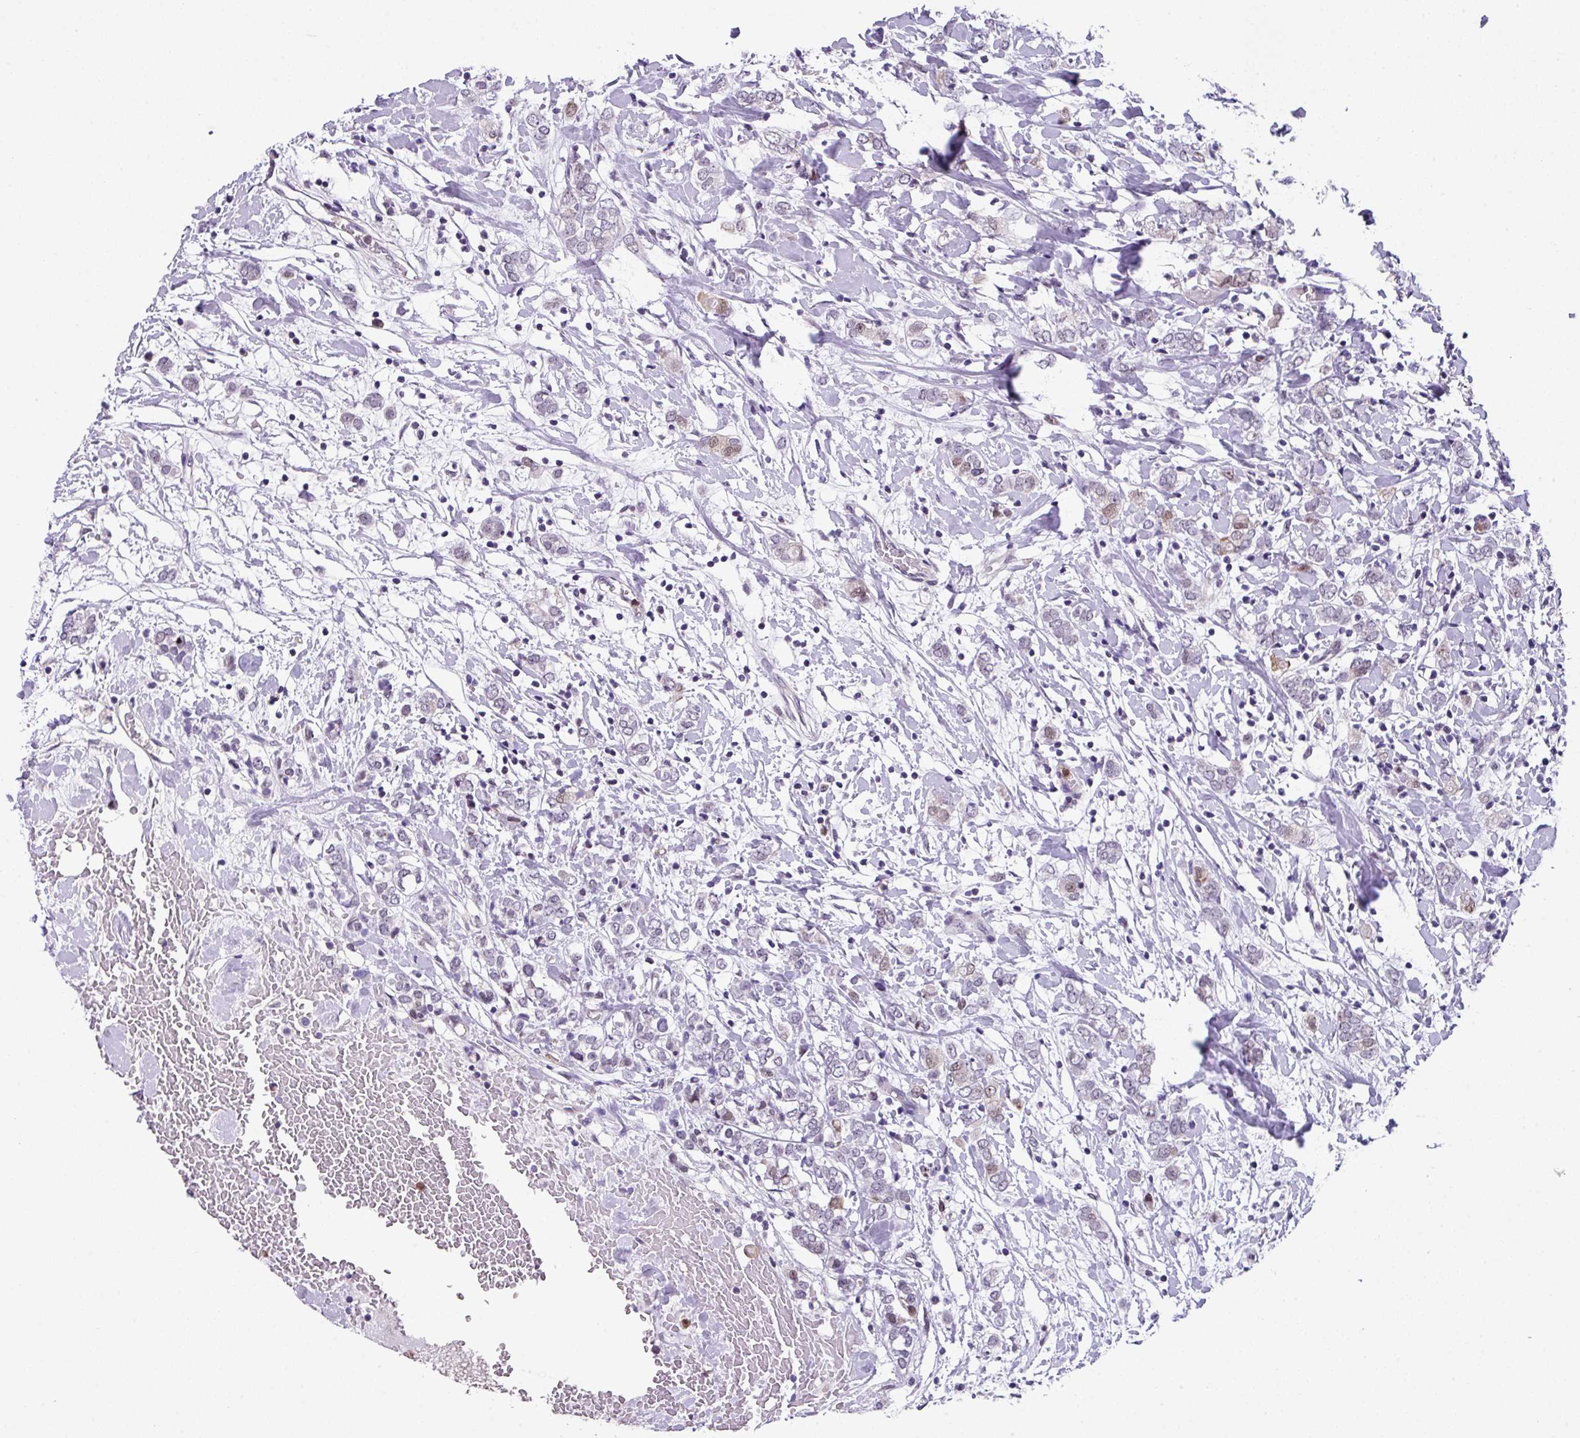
{"staining": {"intensity": "weak", "quantity": "<25%", "location": "nuclear"}, "tissue": "breast cancer", "cell_type": "Tumor cells", "image_type": "cancer", "snomed": [{"axis": "morphology", "description": "Normal tissue, NOS"}, {"axis": "morphology", "description": "Lobular carcinoma"}, {"axis": "topography", "description": "Breast"}], "caption": "Immunohistochemistry of breast cancer (lobular carcinoma) demonstrates no positivity in tumor cells.", "gene": "ZFP3", "patient": {"sex": "female", "age": 47}}